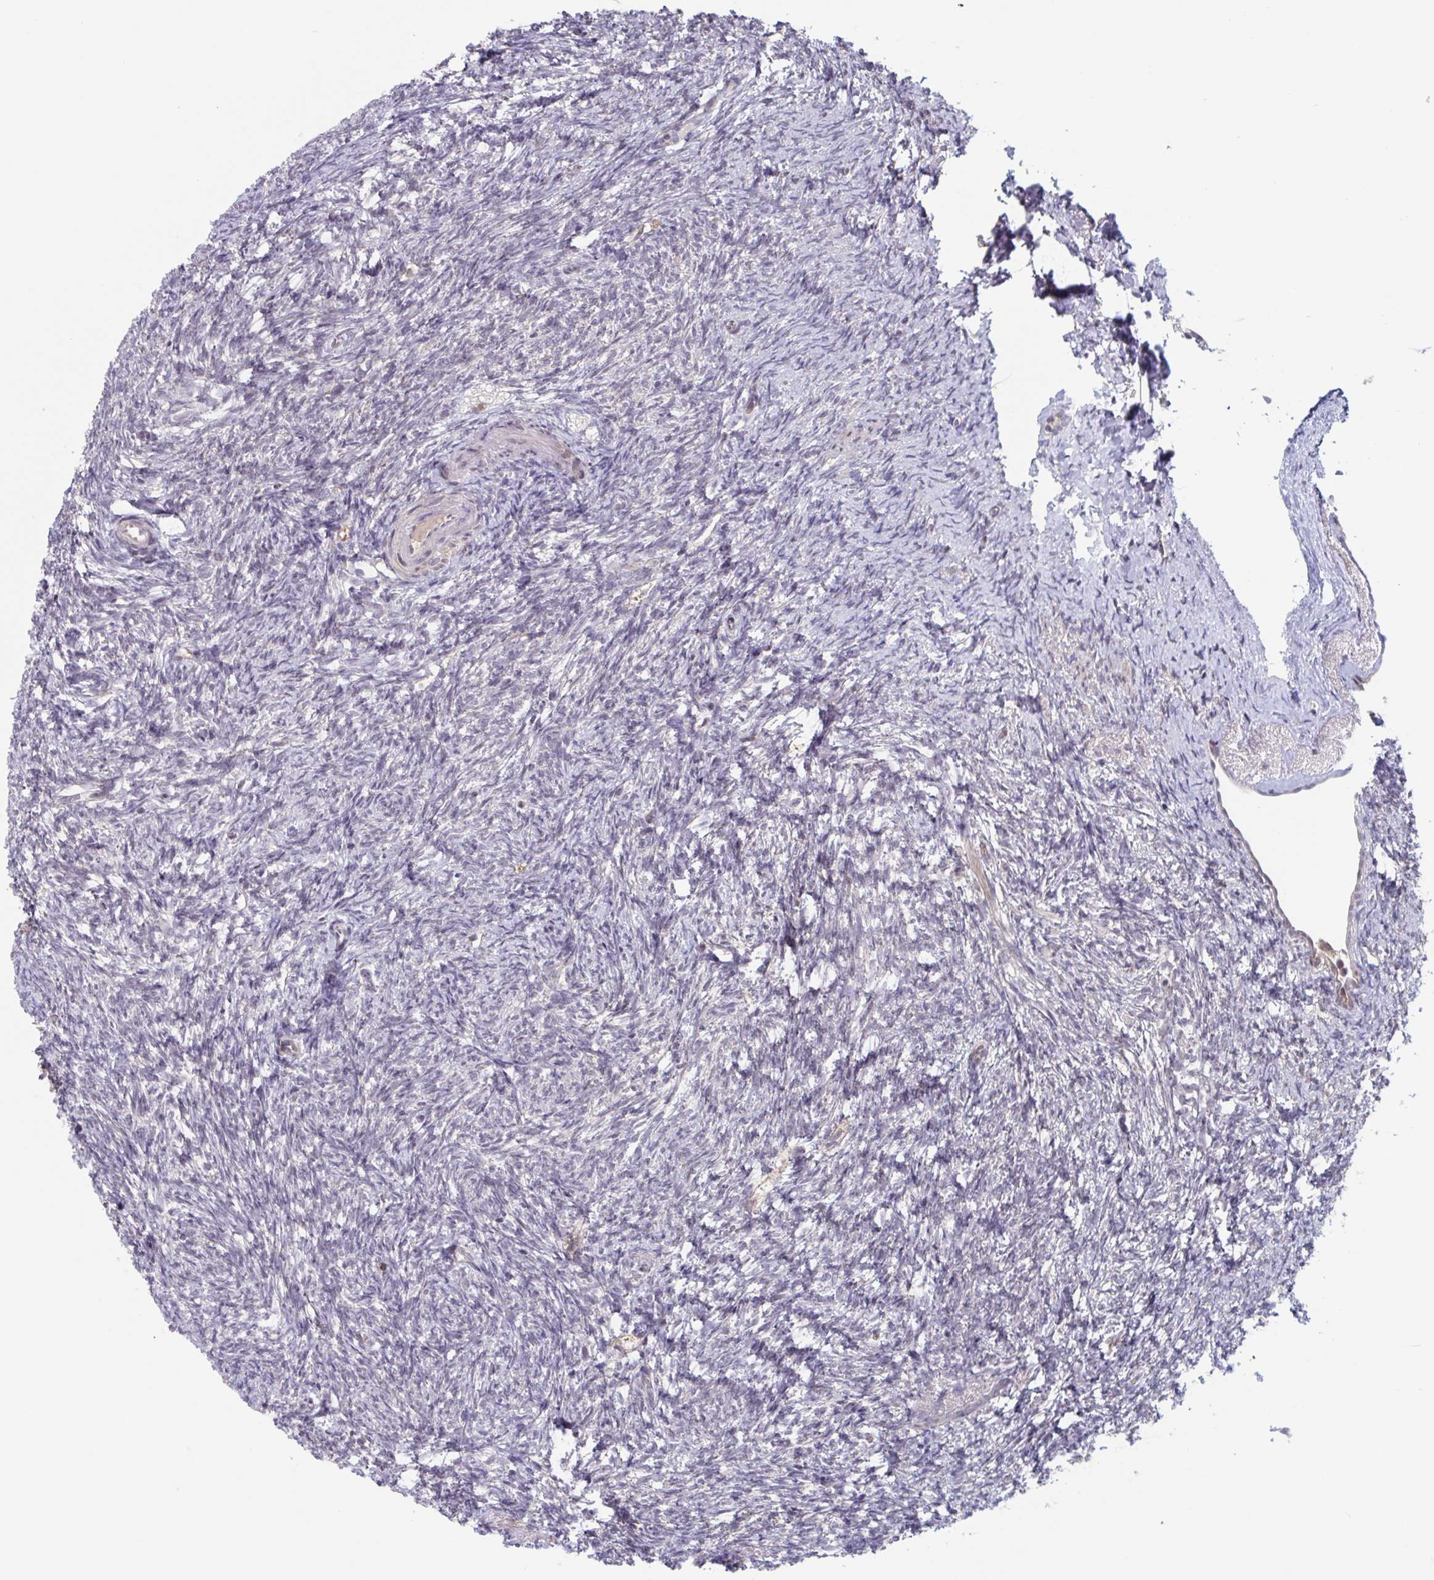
{"staining": {"intensity": "negative", "quantity": "none", "location": "none"}, "tissue": "ovary", "cell_type": "Follicle cells", "image_type": "normal", "snomed": [{"axis": "morphology", "description": "Normal tissue, NOS"}, {"axis": "topography", "description": "Ovary"}], "caption": "This is a image of immunohistochemistry staining of benign ovary, which shows no staining in follicle cells.", "gene": "RIOK1", "patient": {"sex": "female", "age": 41}}